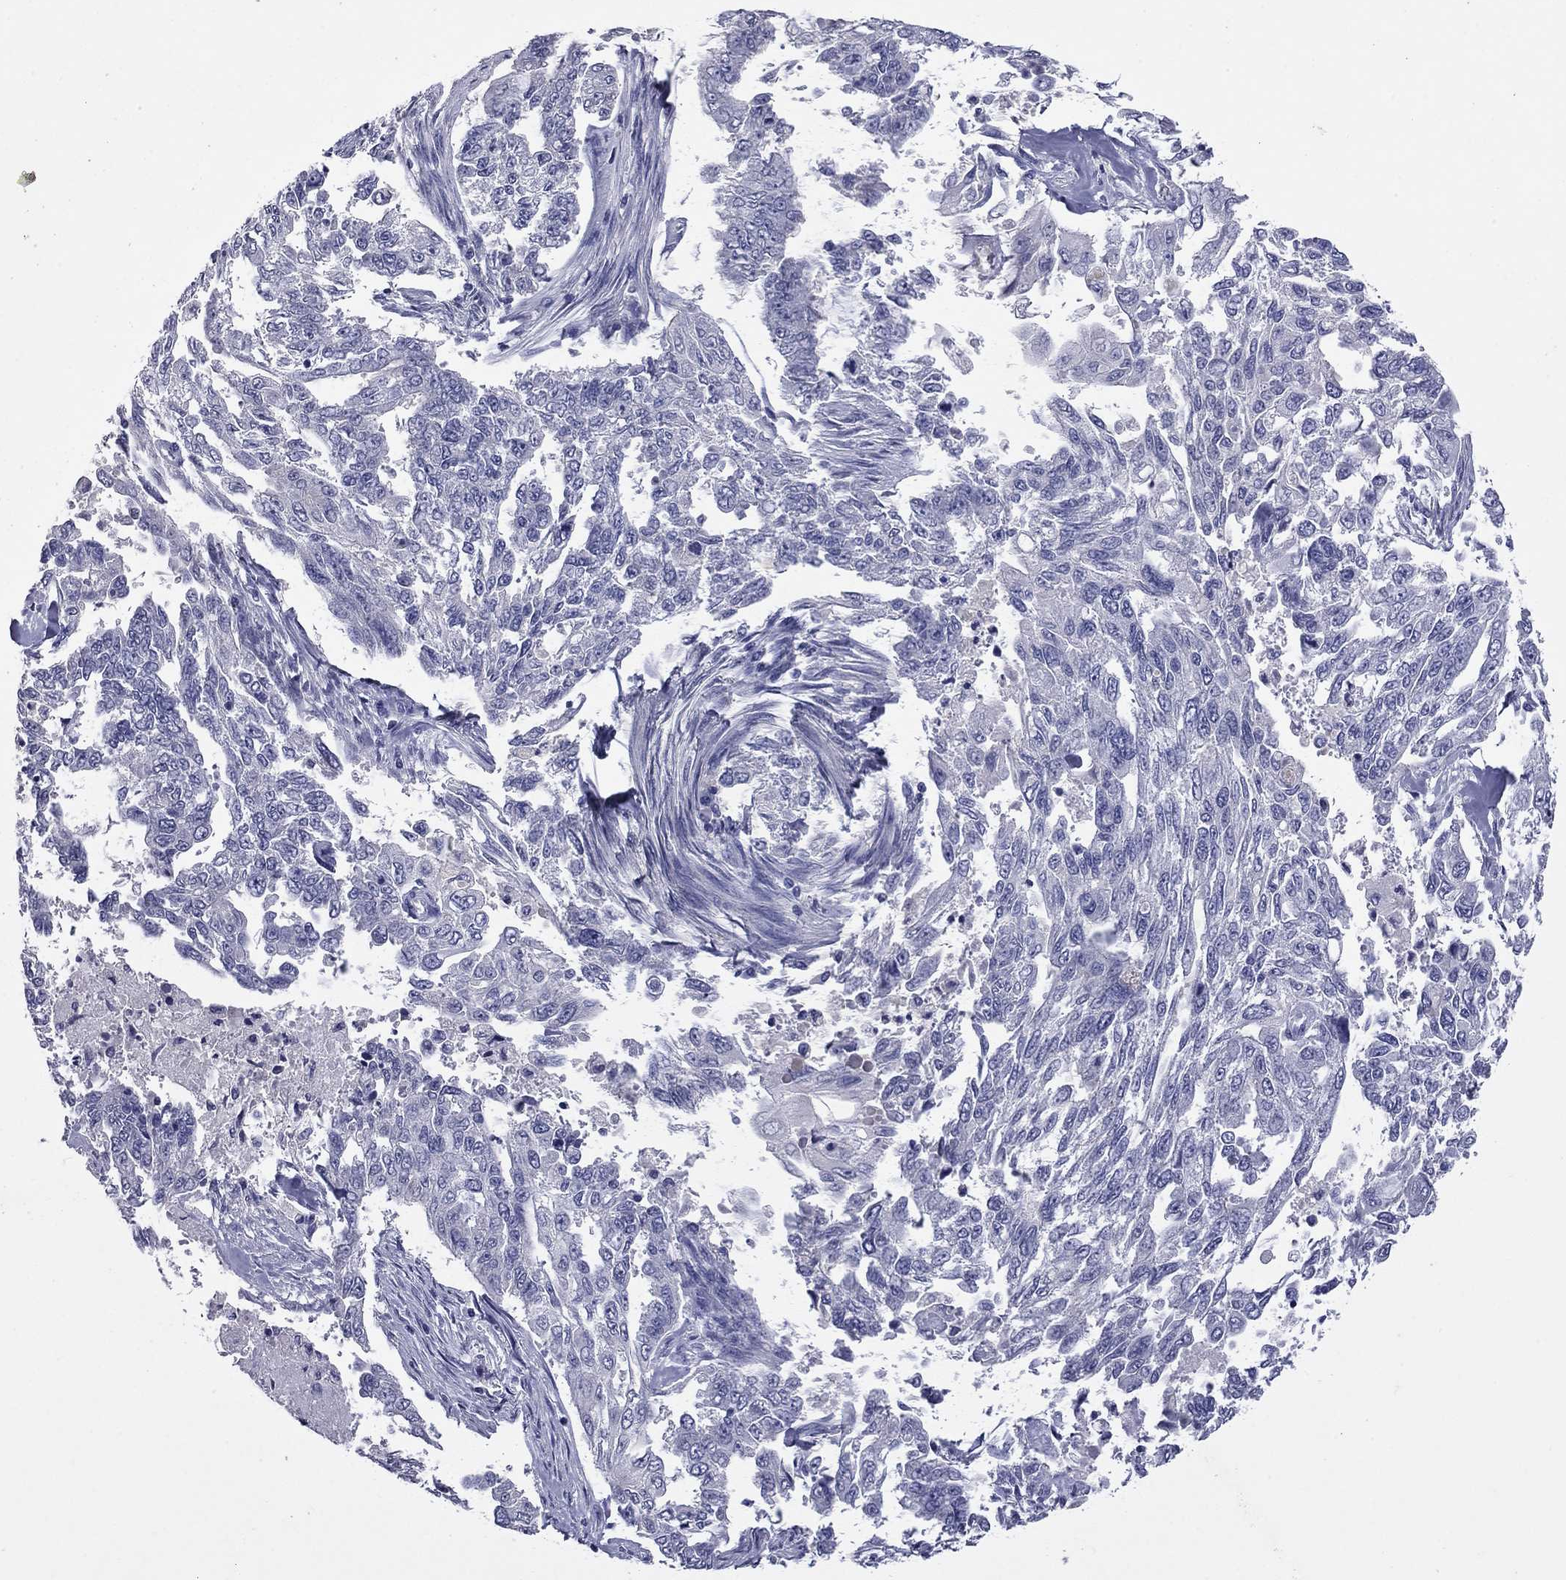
{"staining": {"intensity": "negative", "quantity": "none", "location": "none"}, "tissue": "endometrial cancer", "cell_type": "Tumor cells", "image_type": "cancer", "snomed": [{"axis": "morphology", "description": "Adenocarcinoma, NOS"}, {"axis": "topography", "description": "Uterus"}], "caption": "Immunohistochemical staining of endometrial cancer (adenocarcinoma) reveals no significant positivity in tumor cells.", "gene": "CFAP119", "patient": {"sex": "female", "age": 59}}